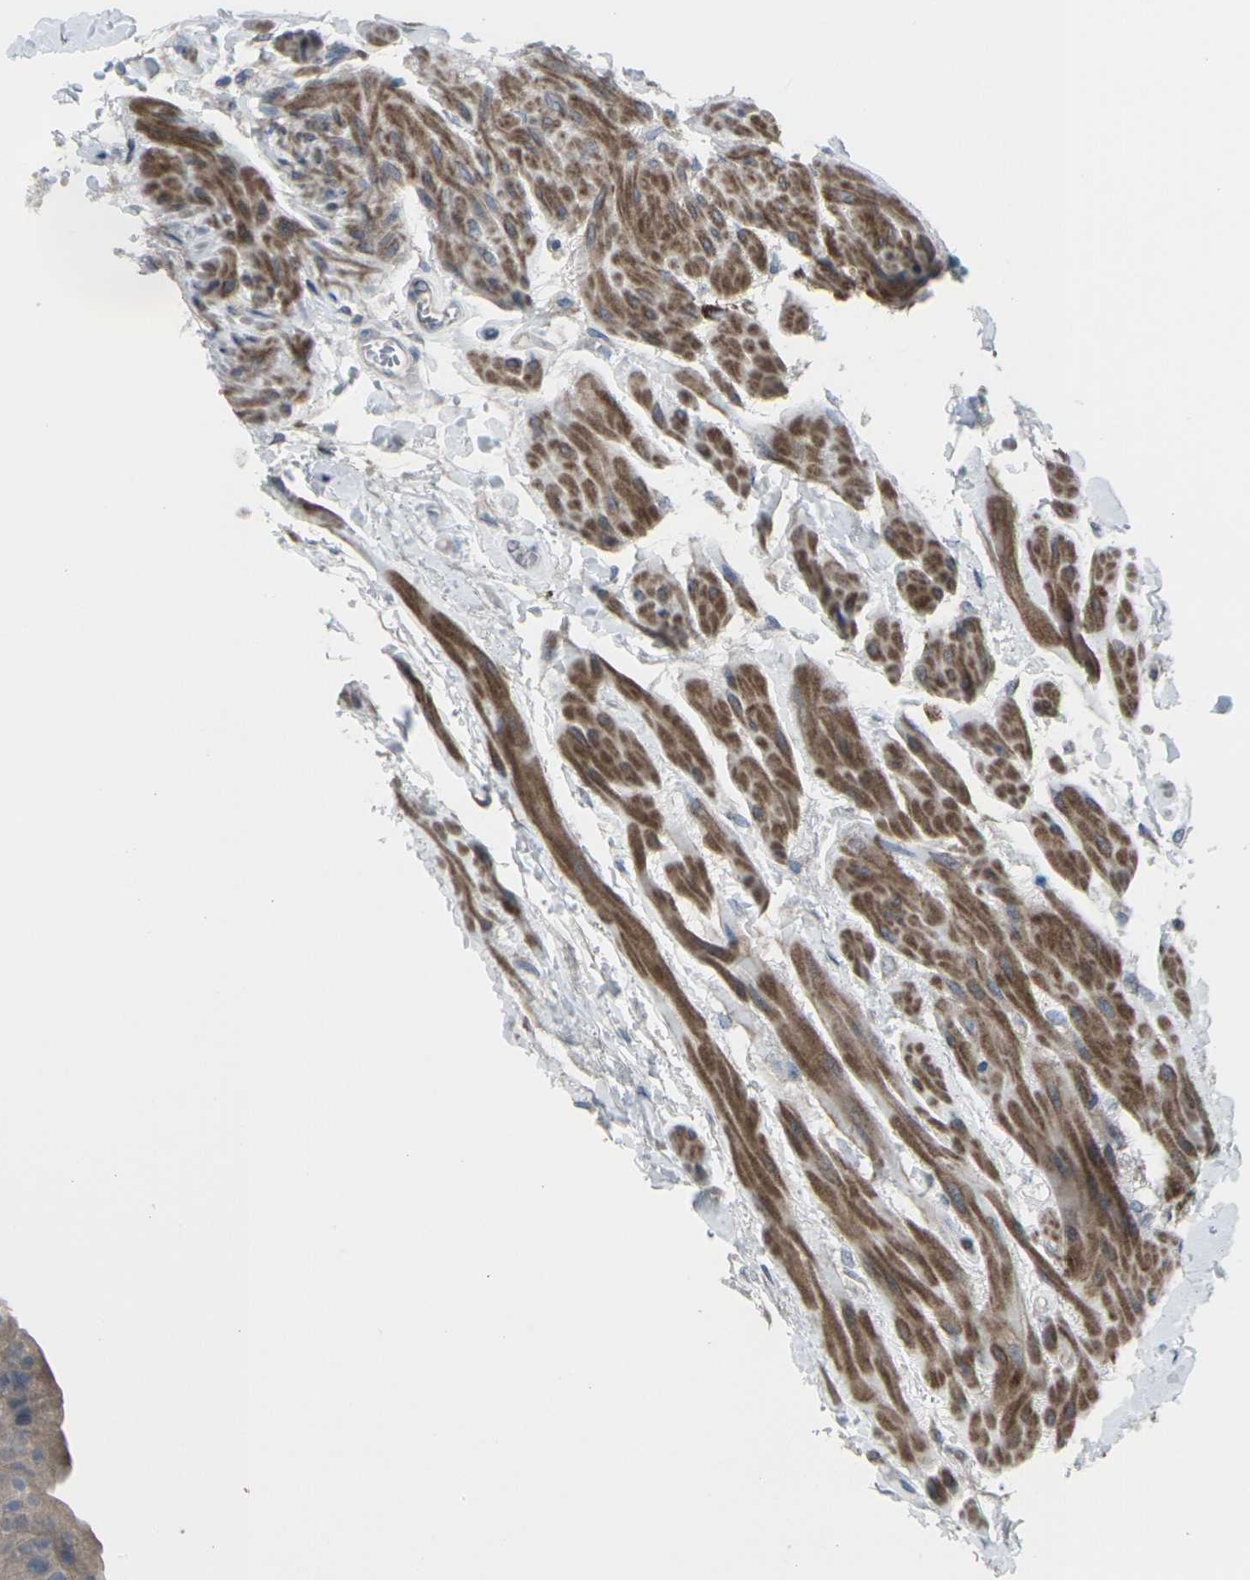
{"staining": {"intensity": "weak", "quantity": ">75%", "location": "cytoplasmic/membranous"}, "tissue": "urinary bladder", "cell_type": "Urothelial cells", "image_type": "normal", "snomed": [{"axis": "morphology", "description": "Normal tissue, NOS"}, {"axis": "topography", "description": "Urinary bladder"}], "caption": "Urinary bladder stained with DAB IHC demonstrates low levels of weak cytoplasmic/membranous expression in about >75% of urothelial cells.", "gene": "CCR10", "patient": {"sex": "female", "age": 79}}